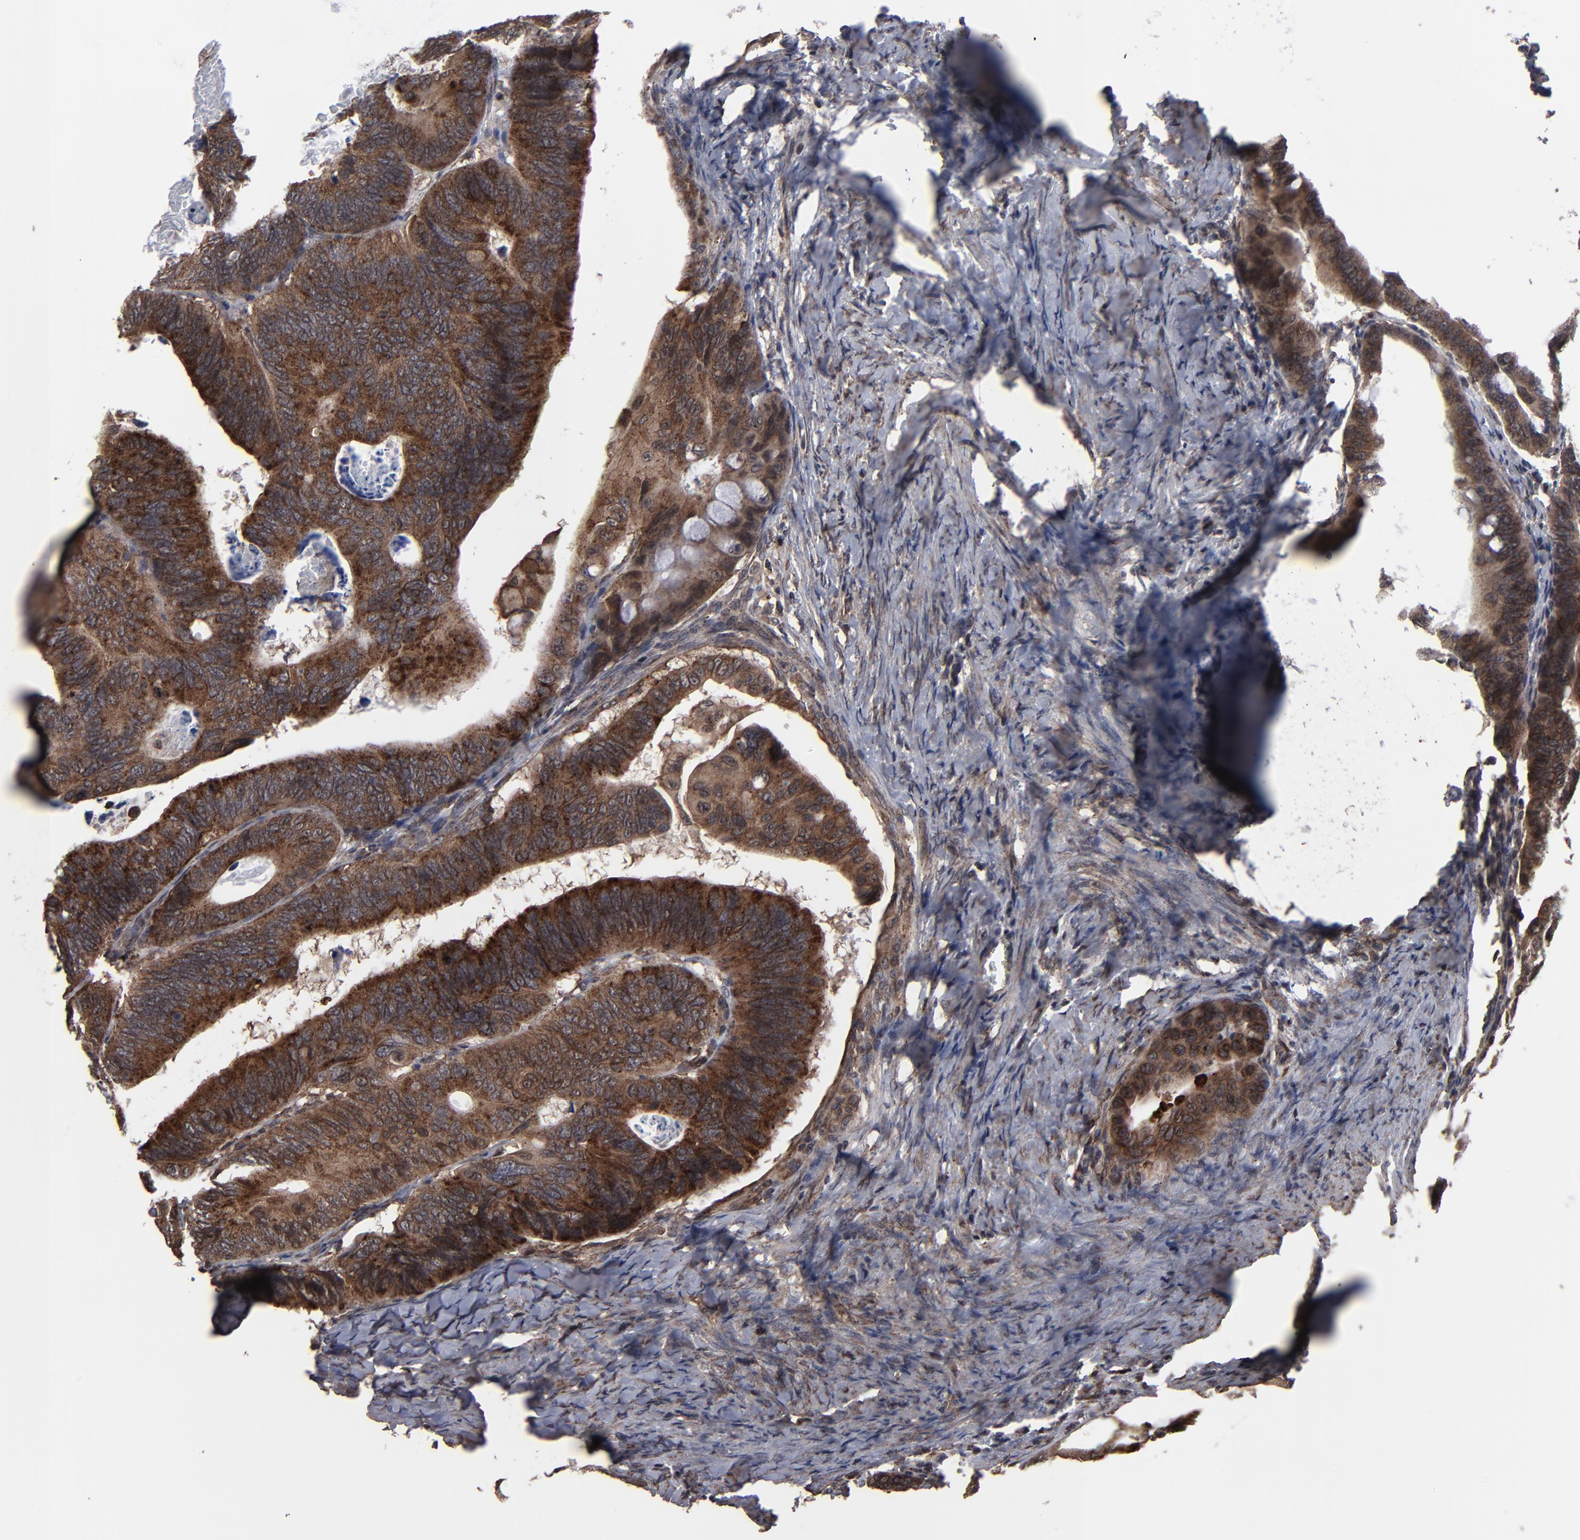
{"staining": {"intensity": "strong", "quantity": ">75%", "location": "cytoplasmic/membranous,nuclear"}, "tissue": "colorectal cancer", "cell_type": "Tumor cells", "image_type": "cancer", "snomed": [{"axis": "morphology", "description": "Adenocarcinoma, NOS"}, {"axis": "topography", "description": "Colon"}], "caption": "Strong cytoplasmic/membranous and nuclear staining for a protein is present in approximately >75% of tumor cells of colorectal cancer (adenocarcinoma) using immunohistochemistry (IHC).", "gene": "KIAA2026", "patient": {"sex": "female", "age": 55}}